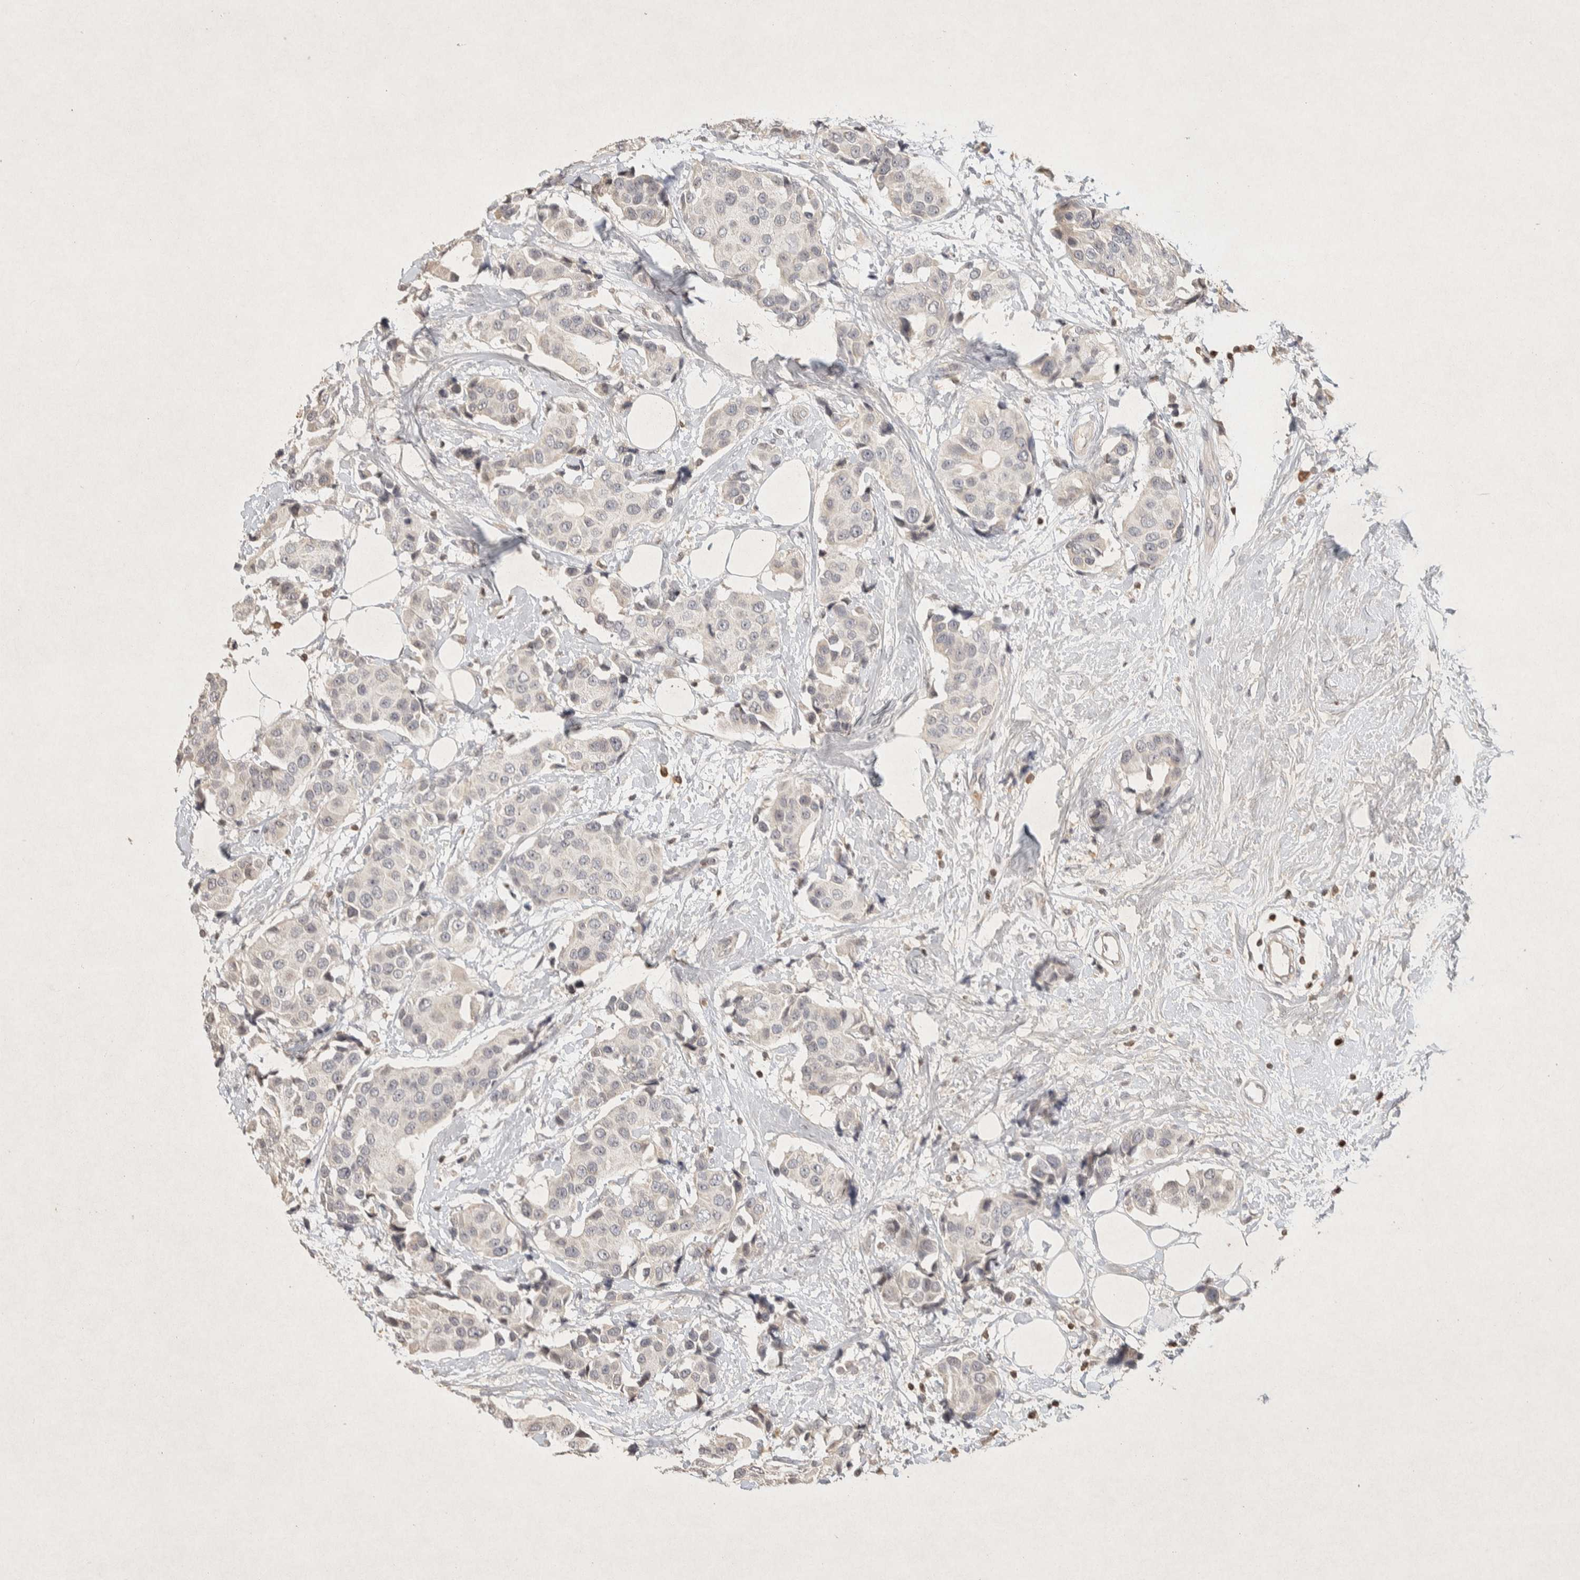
{"staining": {"intensity": "negative", "quantity": "none", "location": "none"}, "tissue": "breast cancer", "cell_type": "Tumor cells", "image_type": "cancer", "snomed": [{"axis": "morphology", "description": "Normal tissue, NOS"}, {"axis": "morphology", "description": "Duct carcinoma"}, {"axis": "topography", "description": "Breast"}], "caption": "Immunohistochemical staining of breast cancer shows no significant positivity in tumor cells.", "gene": "RAC2", "patient": {"sex": "female", "age": 39}}